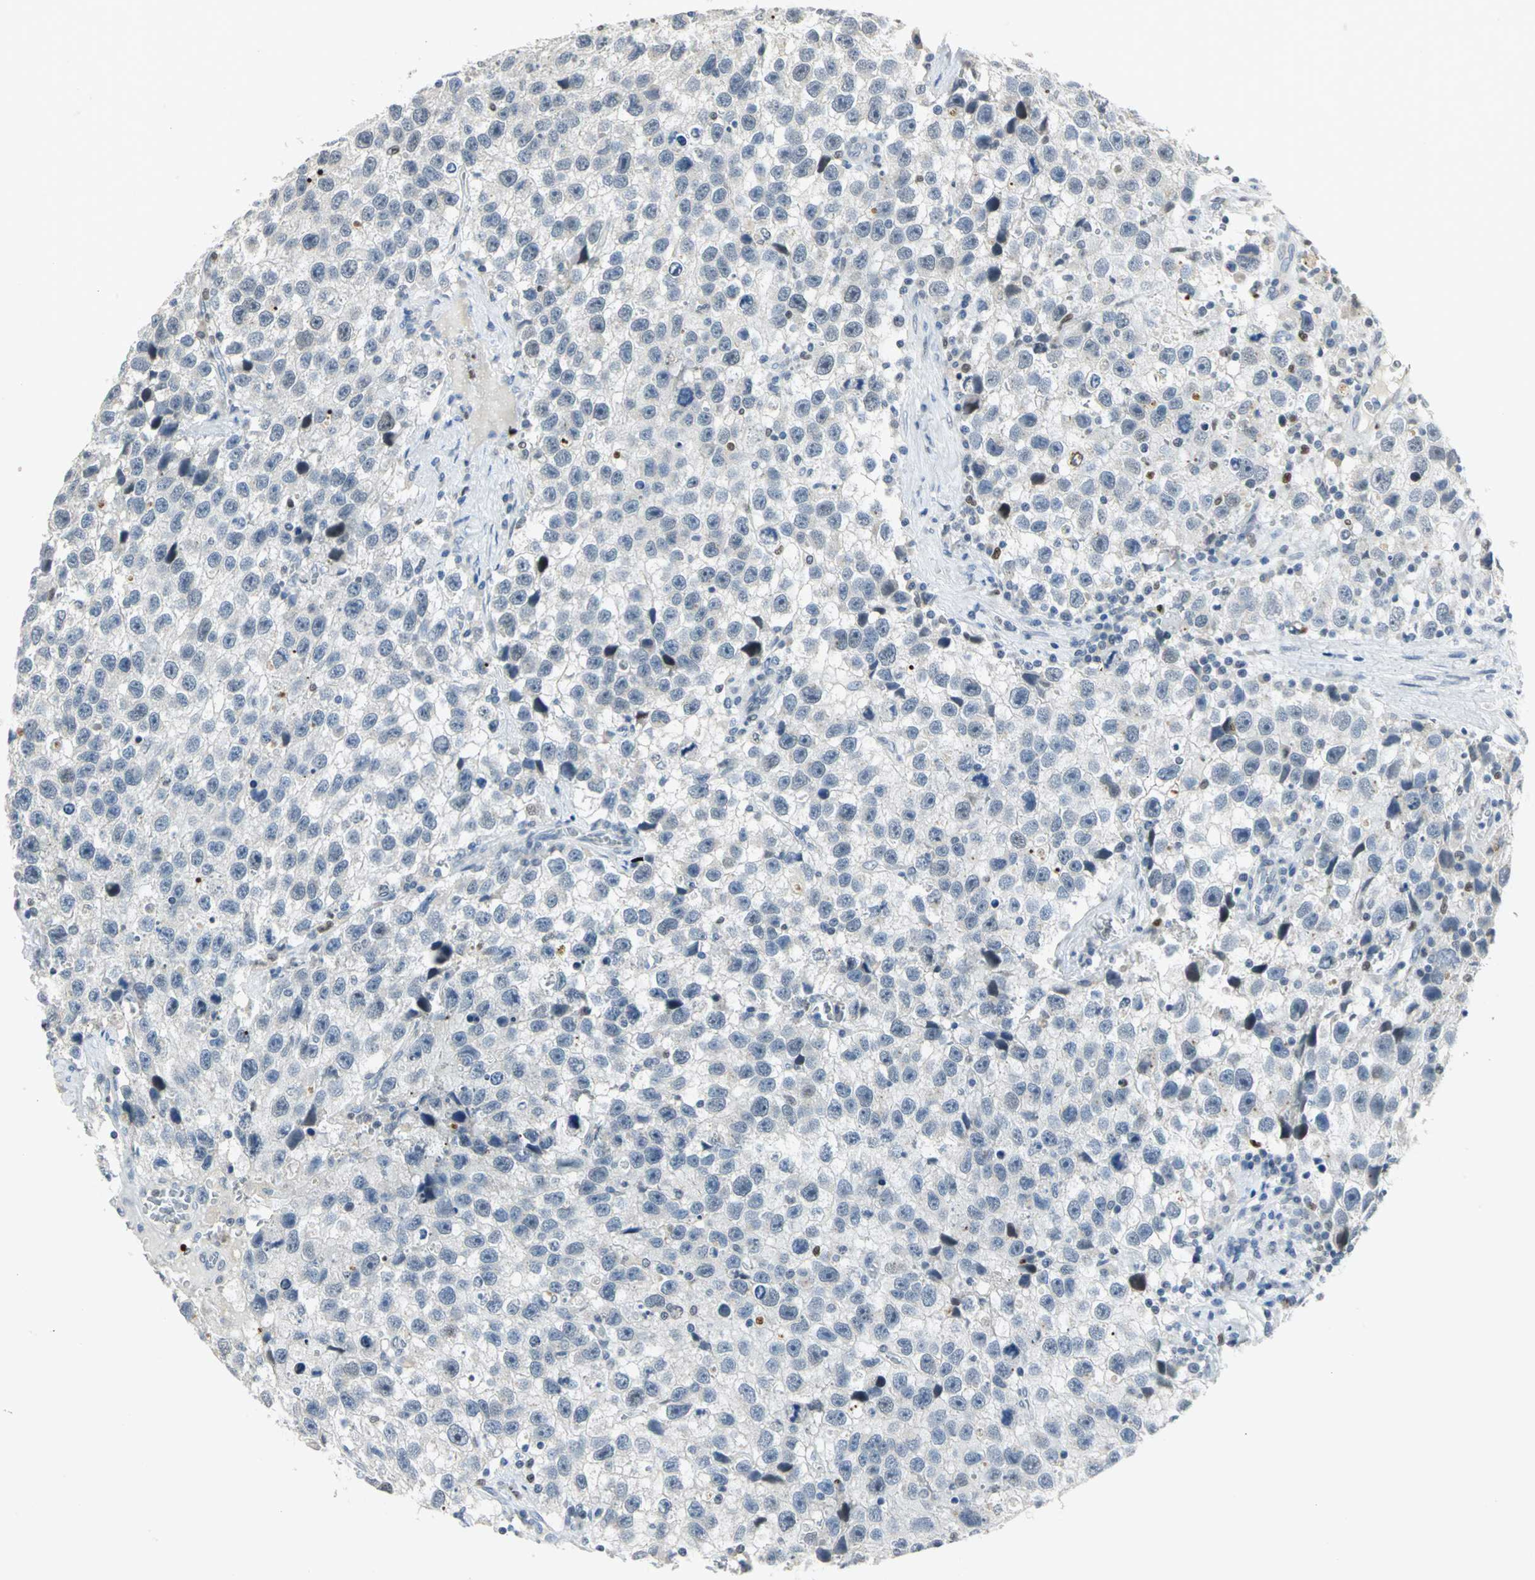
{"staining": {"intensity": "negative", "quantity": "none", "location": "none"}, "tissue": "testis cancer", "cell_type": "Tumor cells", "image_type": "cancer", "snomed": [{"axis": "morphology", "description": "Seminoma, NOS"}, {"axis": "topography", "description": "Testis"}], "caption": "Immunohistochemistry micrograph of neoplastic tissue: human testis cancer stained with DAB demonstrates no significant protein expression in tumor cells.", "gene": "BCL6", "patient": {"sex": "male", "age": 33}}